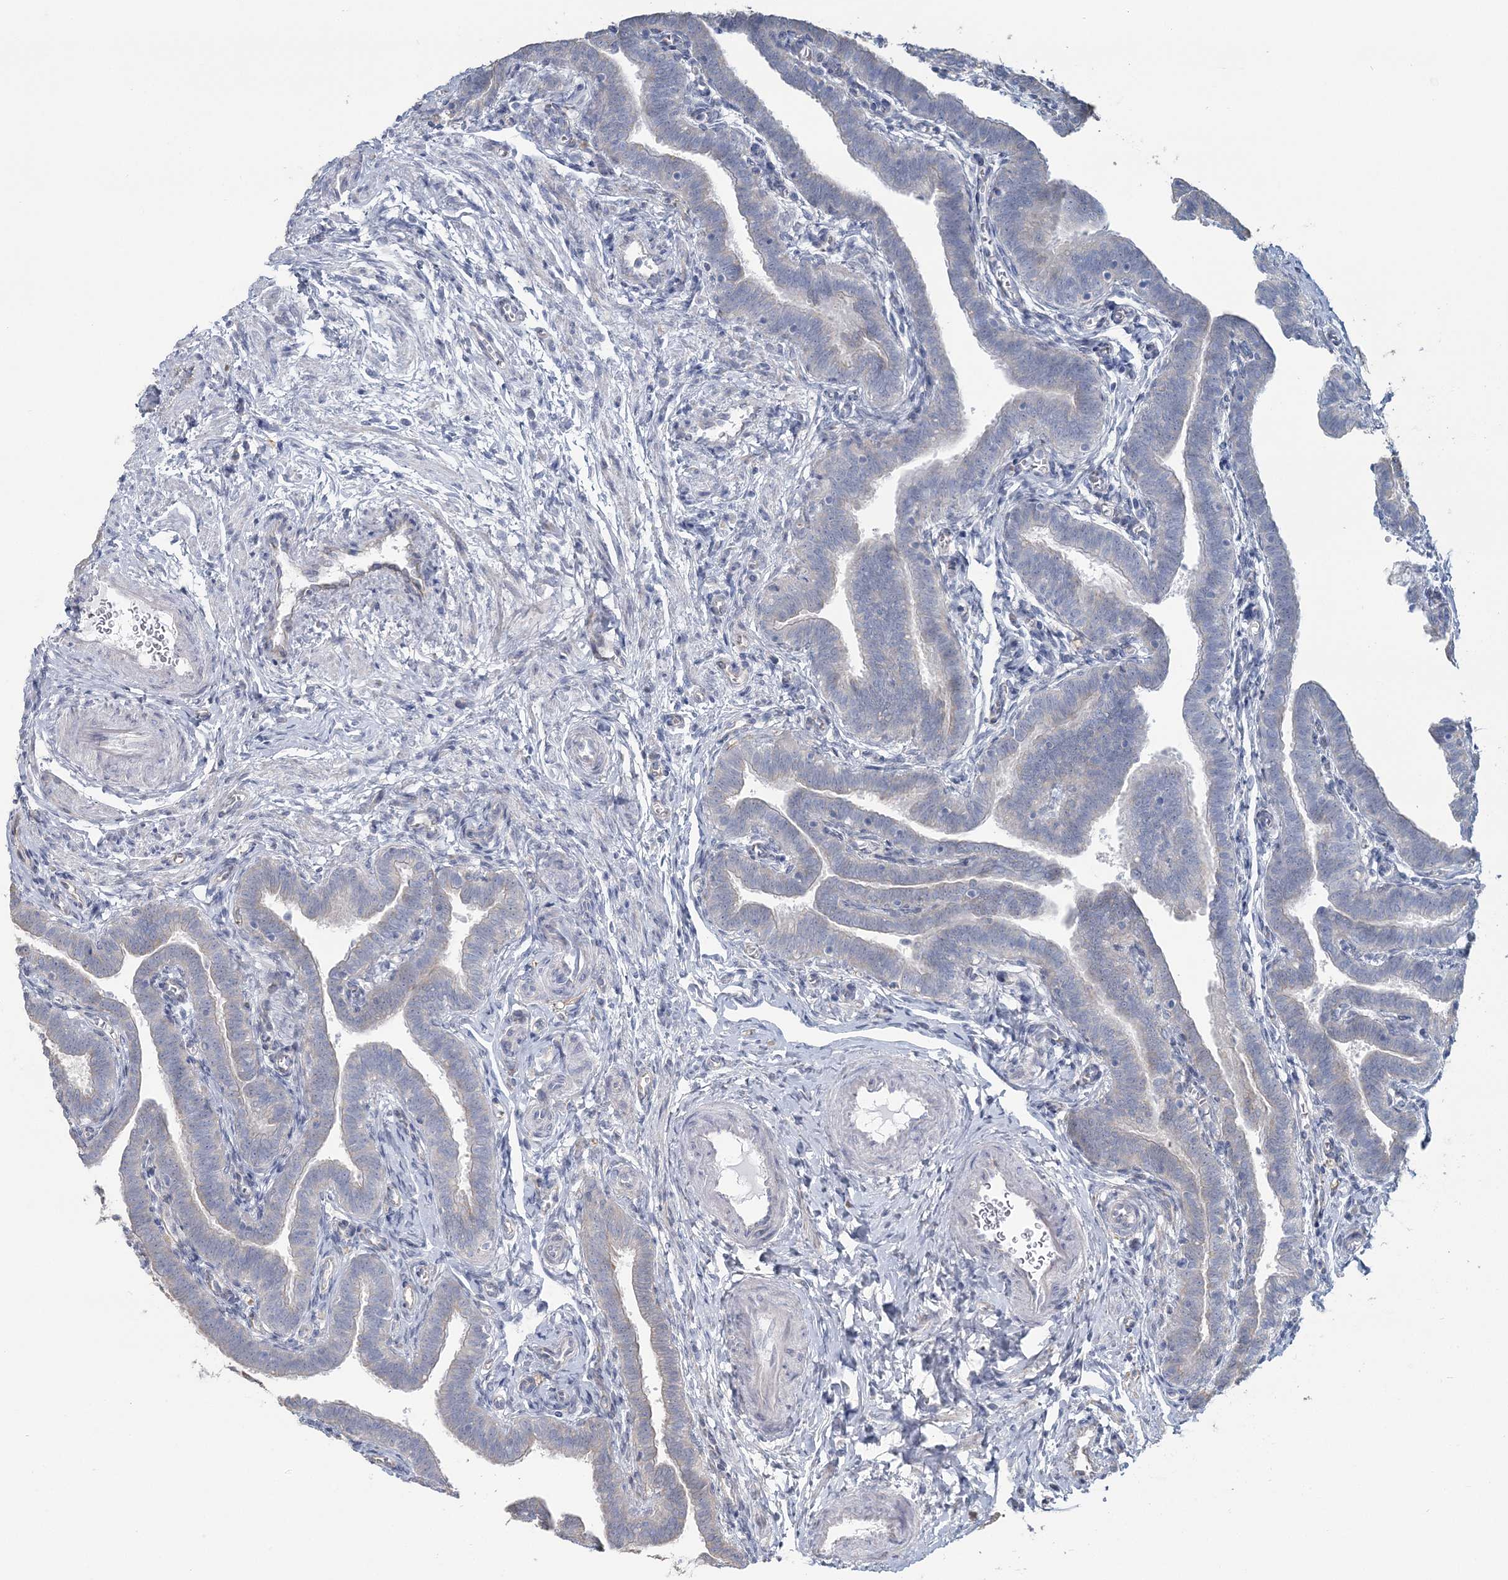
{"staining": {"intensity": "weak", "quantity": "<25%", "location": "cytoplasmic/membranous"}, "tissue": "fallopian tube", "cell_type": "Glandular cells", "image_type": "normal", "snomed": [{"axis": "morphology", "description": "Normal tissue, NOS"}, {"axis": "topography", "description": "Fallopian tube"}], "caption": "This is an immunohistochemistry histopathology image of normal fallopian tube. There is no staining in glandular cells.", "gene": "CMBL", "patient": {"sex": "female", "age": 36}}